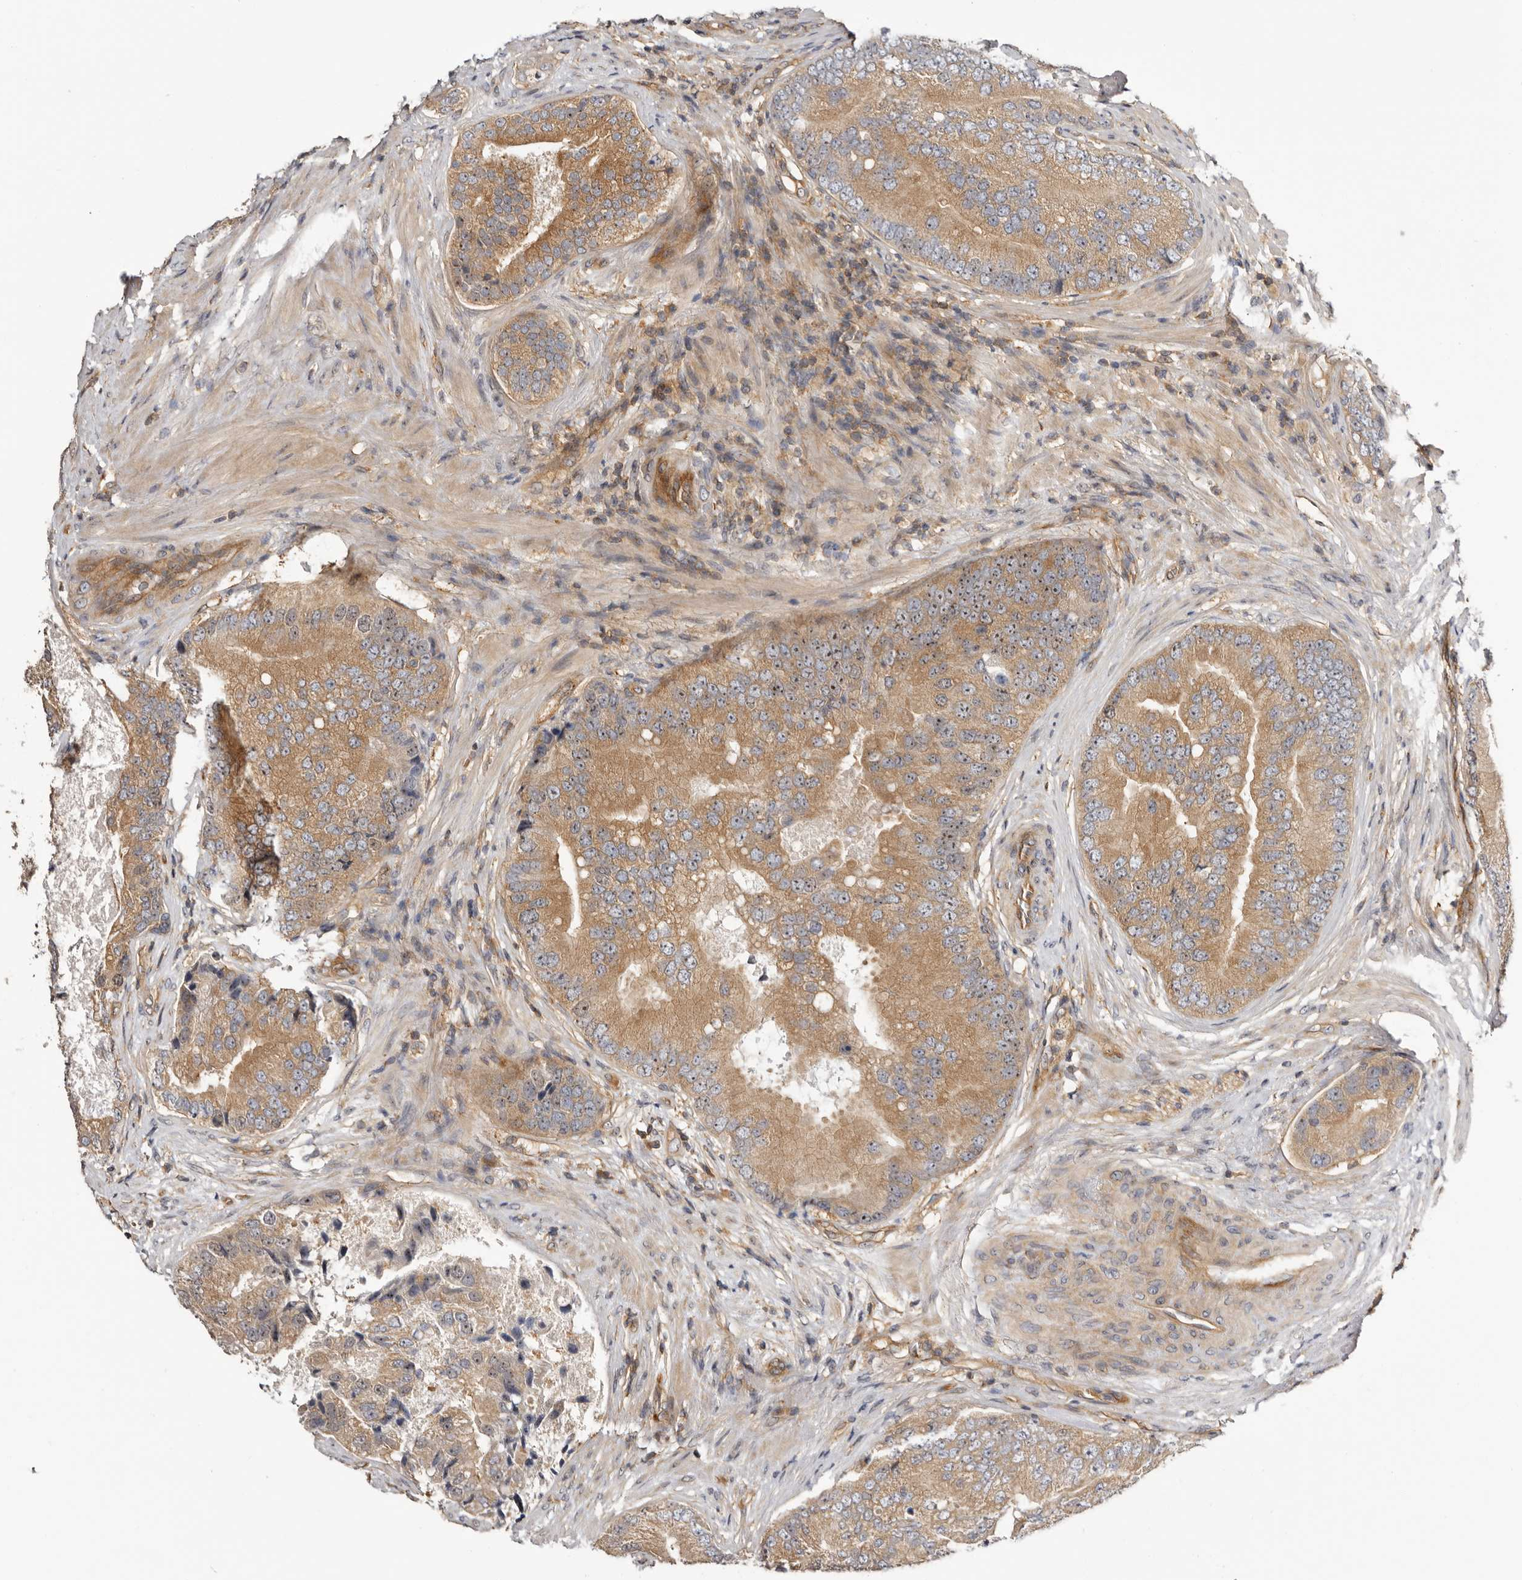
{"staining": {"intensity": "moderate", "quantity": ">75%", "location": "cytoplasmic/membranous,nuclear"}, "tissue": "prostate cancer", "cell_type": "Tumor cells", "image_type": "cancer", "snomed": [{"axis": "morphology", "description": "Adenocarcinoma, High grade"}, {"axis": "topography", "description": "Prostate"}], "caption": "This is a micrograph of immunohistochemistry (IHC) staining of adenocarcinoma (high-grade) (prostate), which shows moderate positivity in the cytoplasmic/membranous and nuclear of tumor cells.", "gene": "PANK4", "patient": {"sex": "male", "age": 70}}